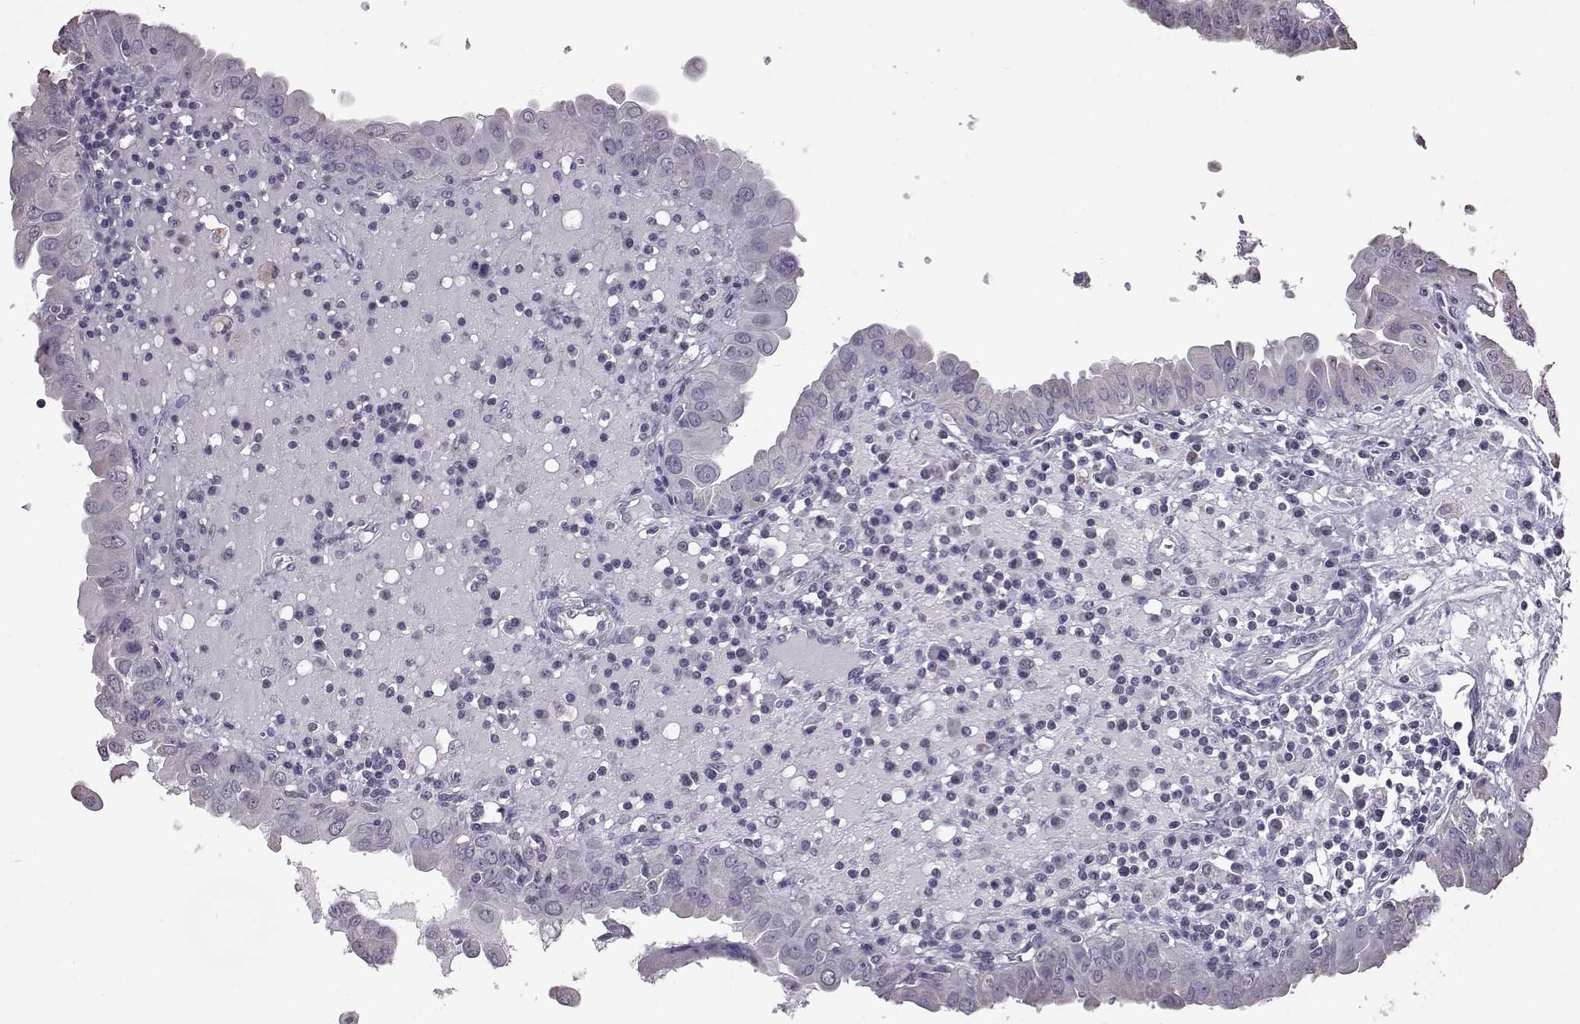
{"staining": {"intensity": "negative", "quantity": "none", "location": "none"}, "tissue": "thyroid cancer", "cell_type": "Tumor cells", "image_type": "cancer", "snomed": [{"axis": "morphology", "description": "Papillary adenocarcinoma, NOS"}, {"axis": "topography", "description": "Thyroid gland"}], "caption": "High magnification brightfield microscopy of thyroid cancer stained with DAB (brown) and counterstained with hematoxylin (blue): tumor cells show no significant staining.", "gene": "ALDH3A1", "patient": {"sex": "female", "age": 37}}